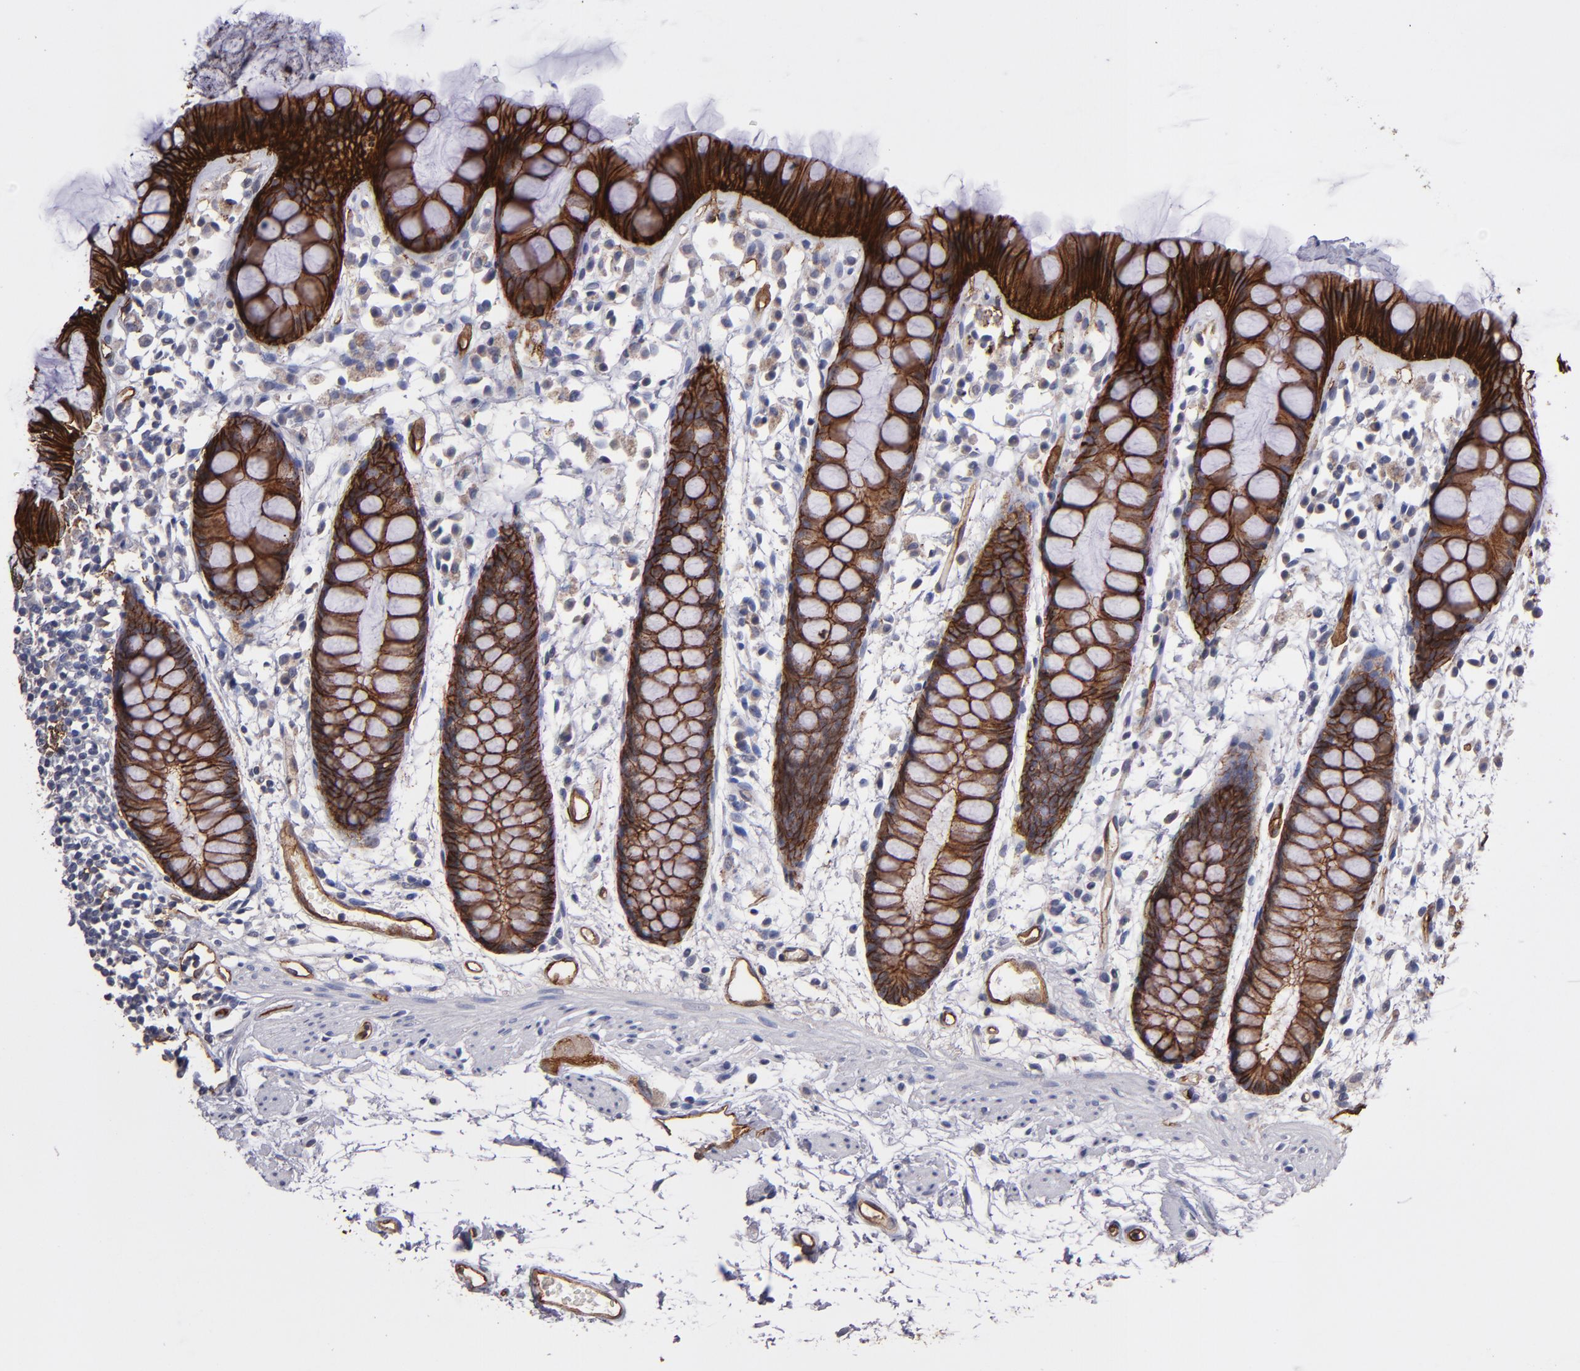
{"staining": {"intensity": "strong", "quantity": ">75%", "location": "cytoplasmic/membranous"}, "tissue": "rectum", "cell_type": "Glandular cells", "image_type": "normal", "snomed": [{"axis": "morphology", "description": "Normal tissue, NOS"}, {"axis": "topography", "description": "Rectum"}], "caption": "Protein analysis of benign rectum demonstrates strong cytoplasmic/membranous positivity in approximately >75% of glandular cells.", "gene": "CLDN5", "patient": {"sex": "female", "age": 66}}